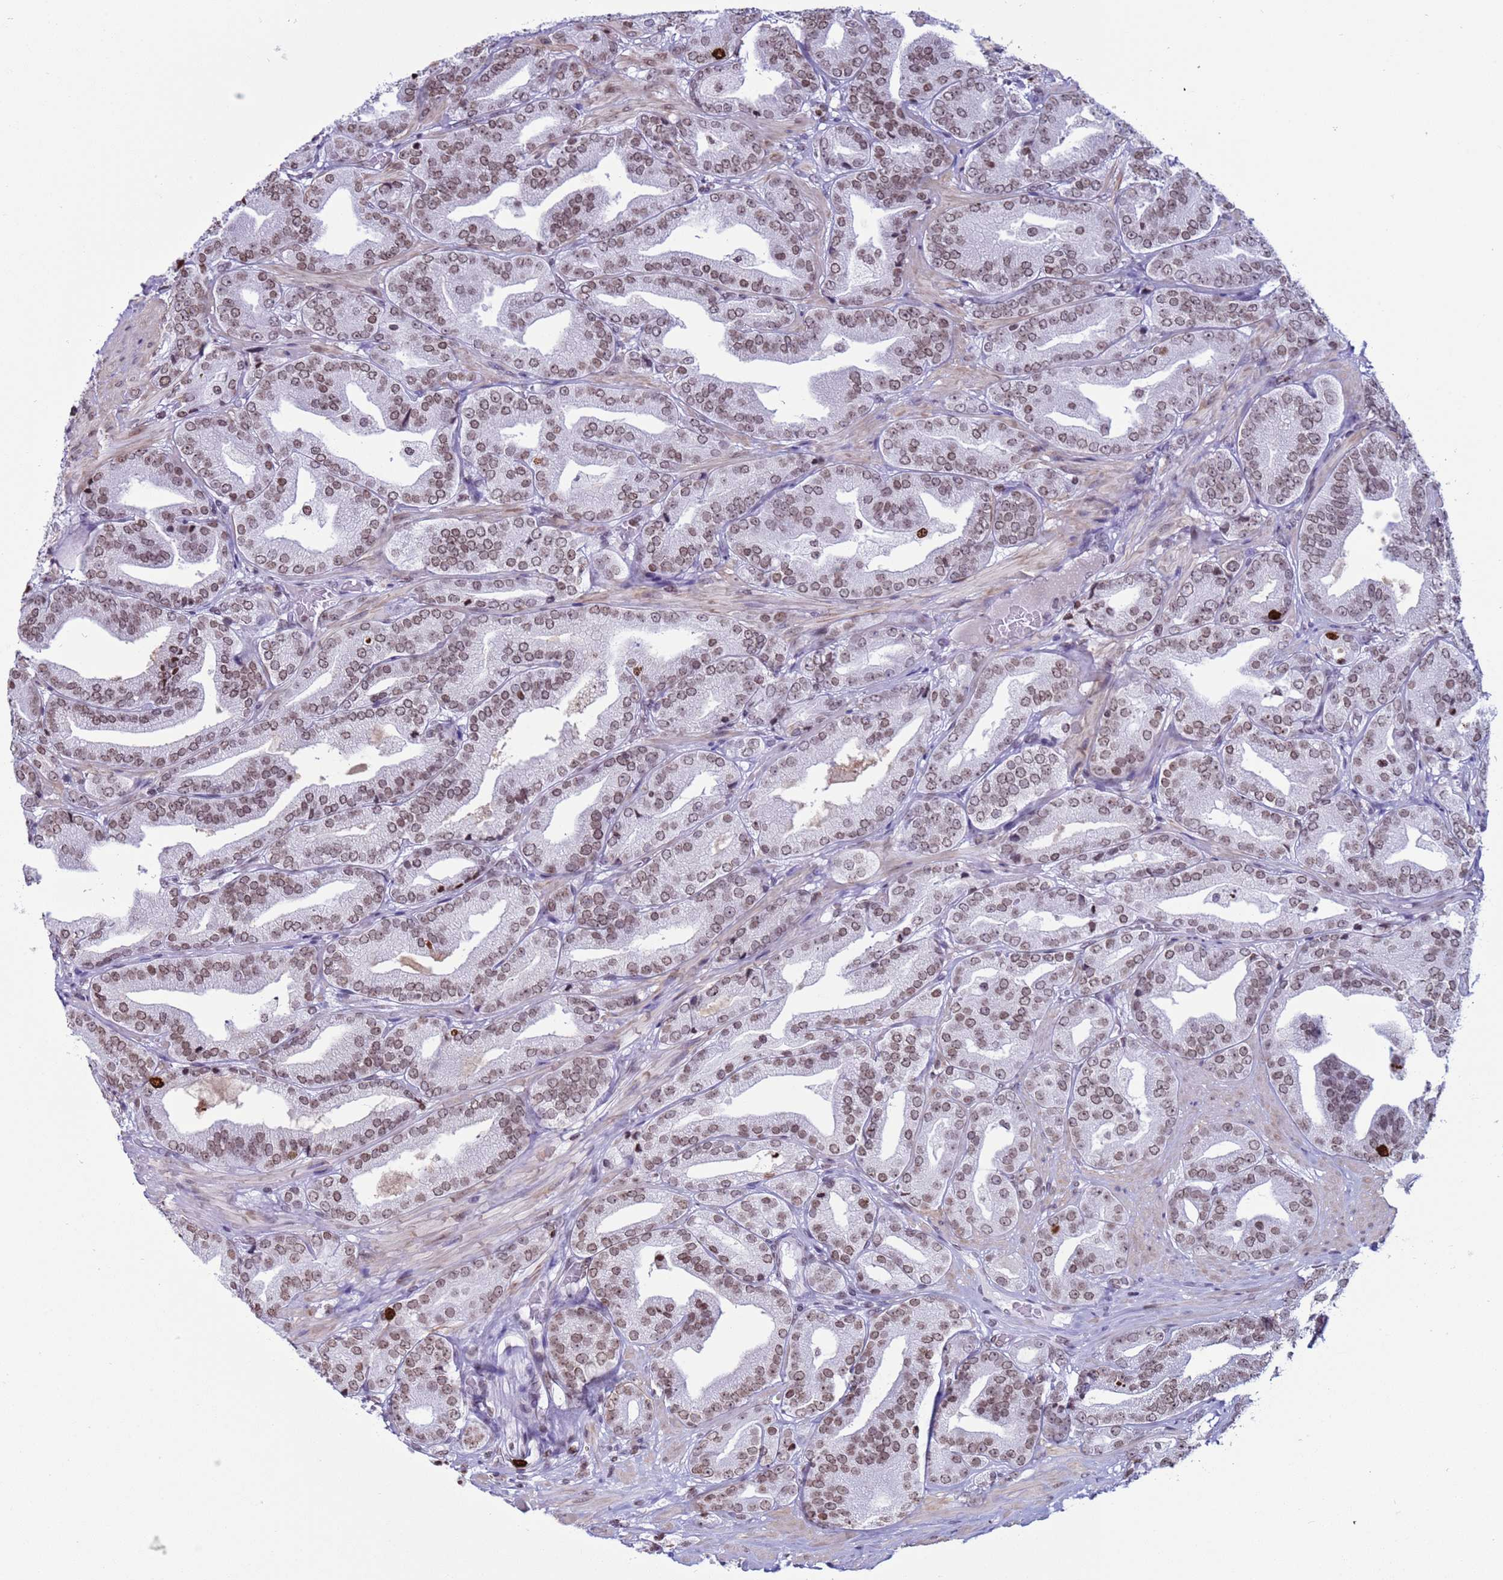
{"staining": {"intensity": "moderate", "quantity": "25%-75%", "location": "nuclear"}, "tissue": "prostate cancer", "cell_type": "Tumor cells", "image_type": "cancer", "snomed": [{"axis": "morphology", "description": "Adenocarcinoma, High grade"}, {"axis": "topography", "description": "Prostate"}], "caption": "Tumor cells display medium levels of moderate nuclear staining in approximately 25%-75% of cells in prostate high-grade adenocarcinoma.", "gene": "H4C8", "patient": {"sex": "male", "age": 63}}